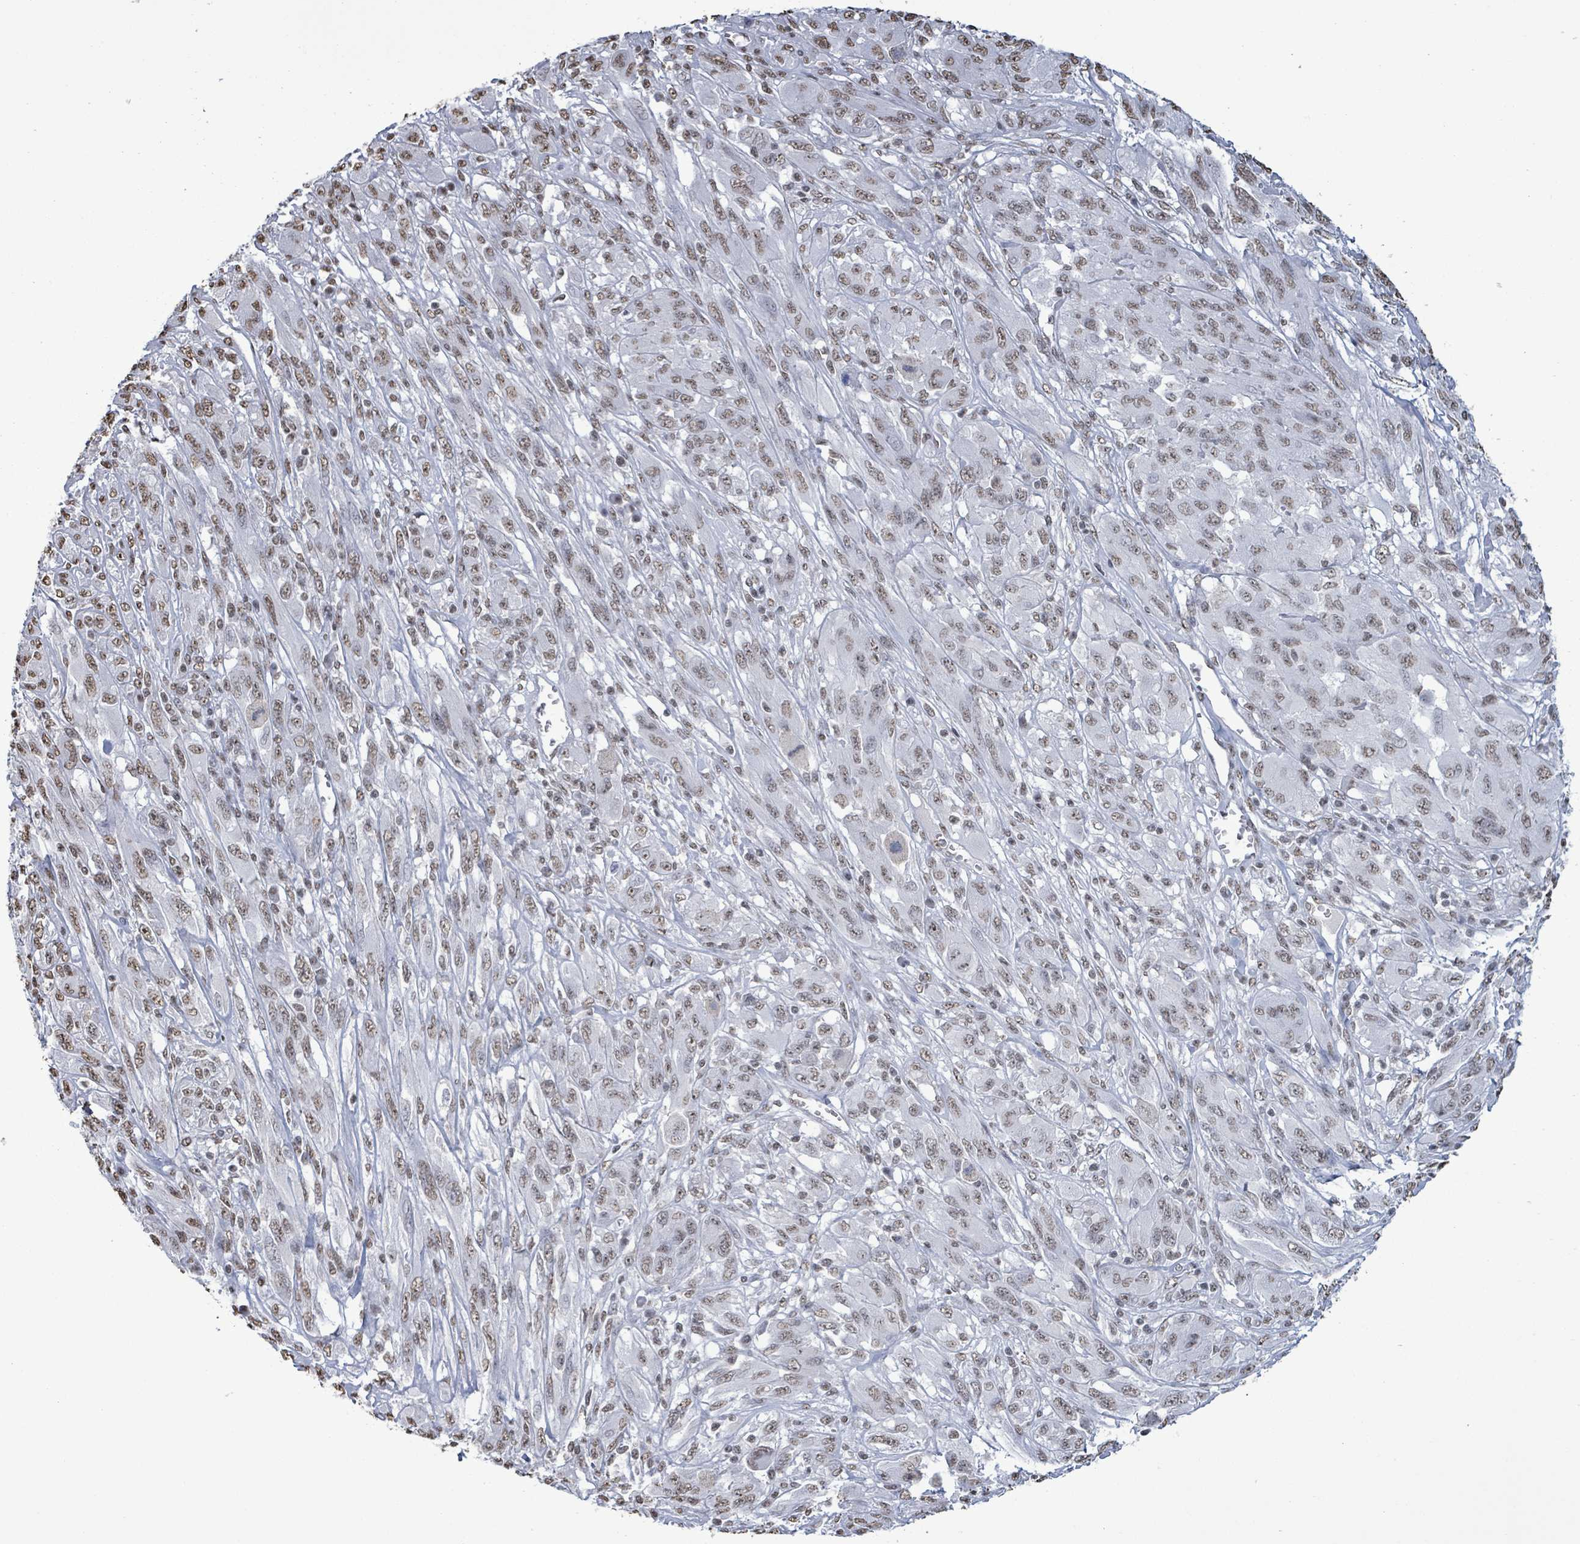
{"staining": {"intensity": "moderate", "quantity": ">75%", "location": "nuclear"}, "tissue": "melanoma", "cell_type": "Tumor cells", "image_type": "cancer", "snomed": [{"axis": "morphology", "description": "Malignant melanoma, NOS"}, {"axis": "topography", "description": "Skin"}], "caption": "Immunohistochemical staining of melanoma demonstrates medium levels of moderate nuclear positivity in about >75% of tumor cells.", "gene": "SAMD14", "patient": {"sex": "female", "age": 91}}